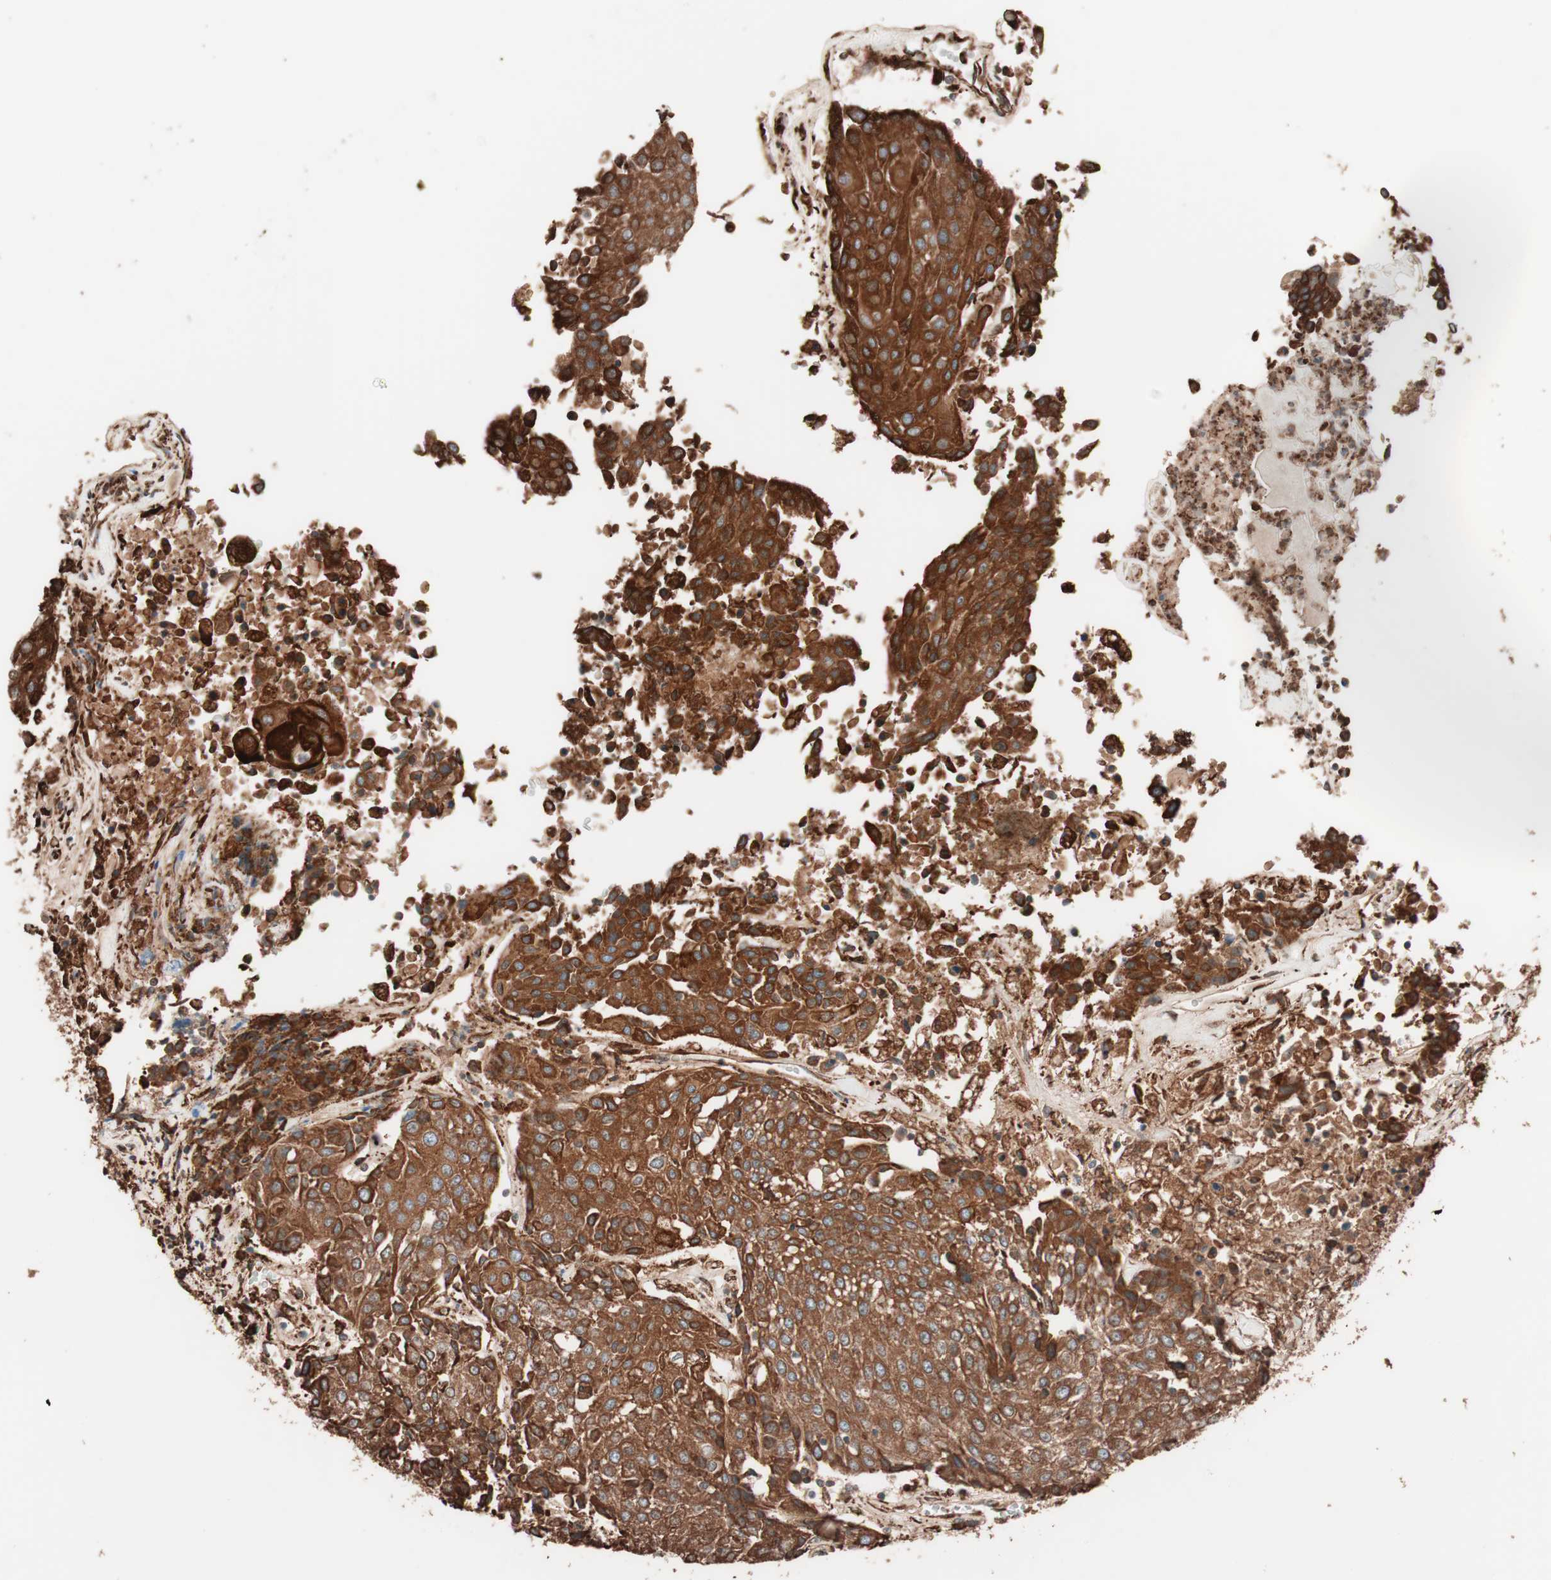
{"staining": {"intensity": "strong", "quantity": ">75%", "location": "cytoplasmic/membranous"}, "tissue": "urothelial cancer", "cell_type": "Tumor cells", "image_type": "cancer", "snomed": [{"axis": "morphology", "description": "Urothelial carcinoma, High grade"}, {"axis": "topography", "description": "Urinary bladder"}], "caption": "High-grade urothelial carcinoma stained with immunohistochemistry (IHC) exhibits strong cytoplasmic/membranous expression in about >75% of tumor cells.", "gene": "VEGFA", "patient": {"sex": "female", "age": 85}}